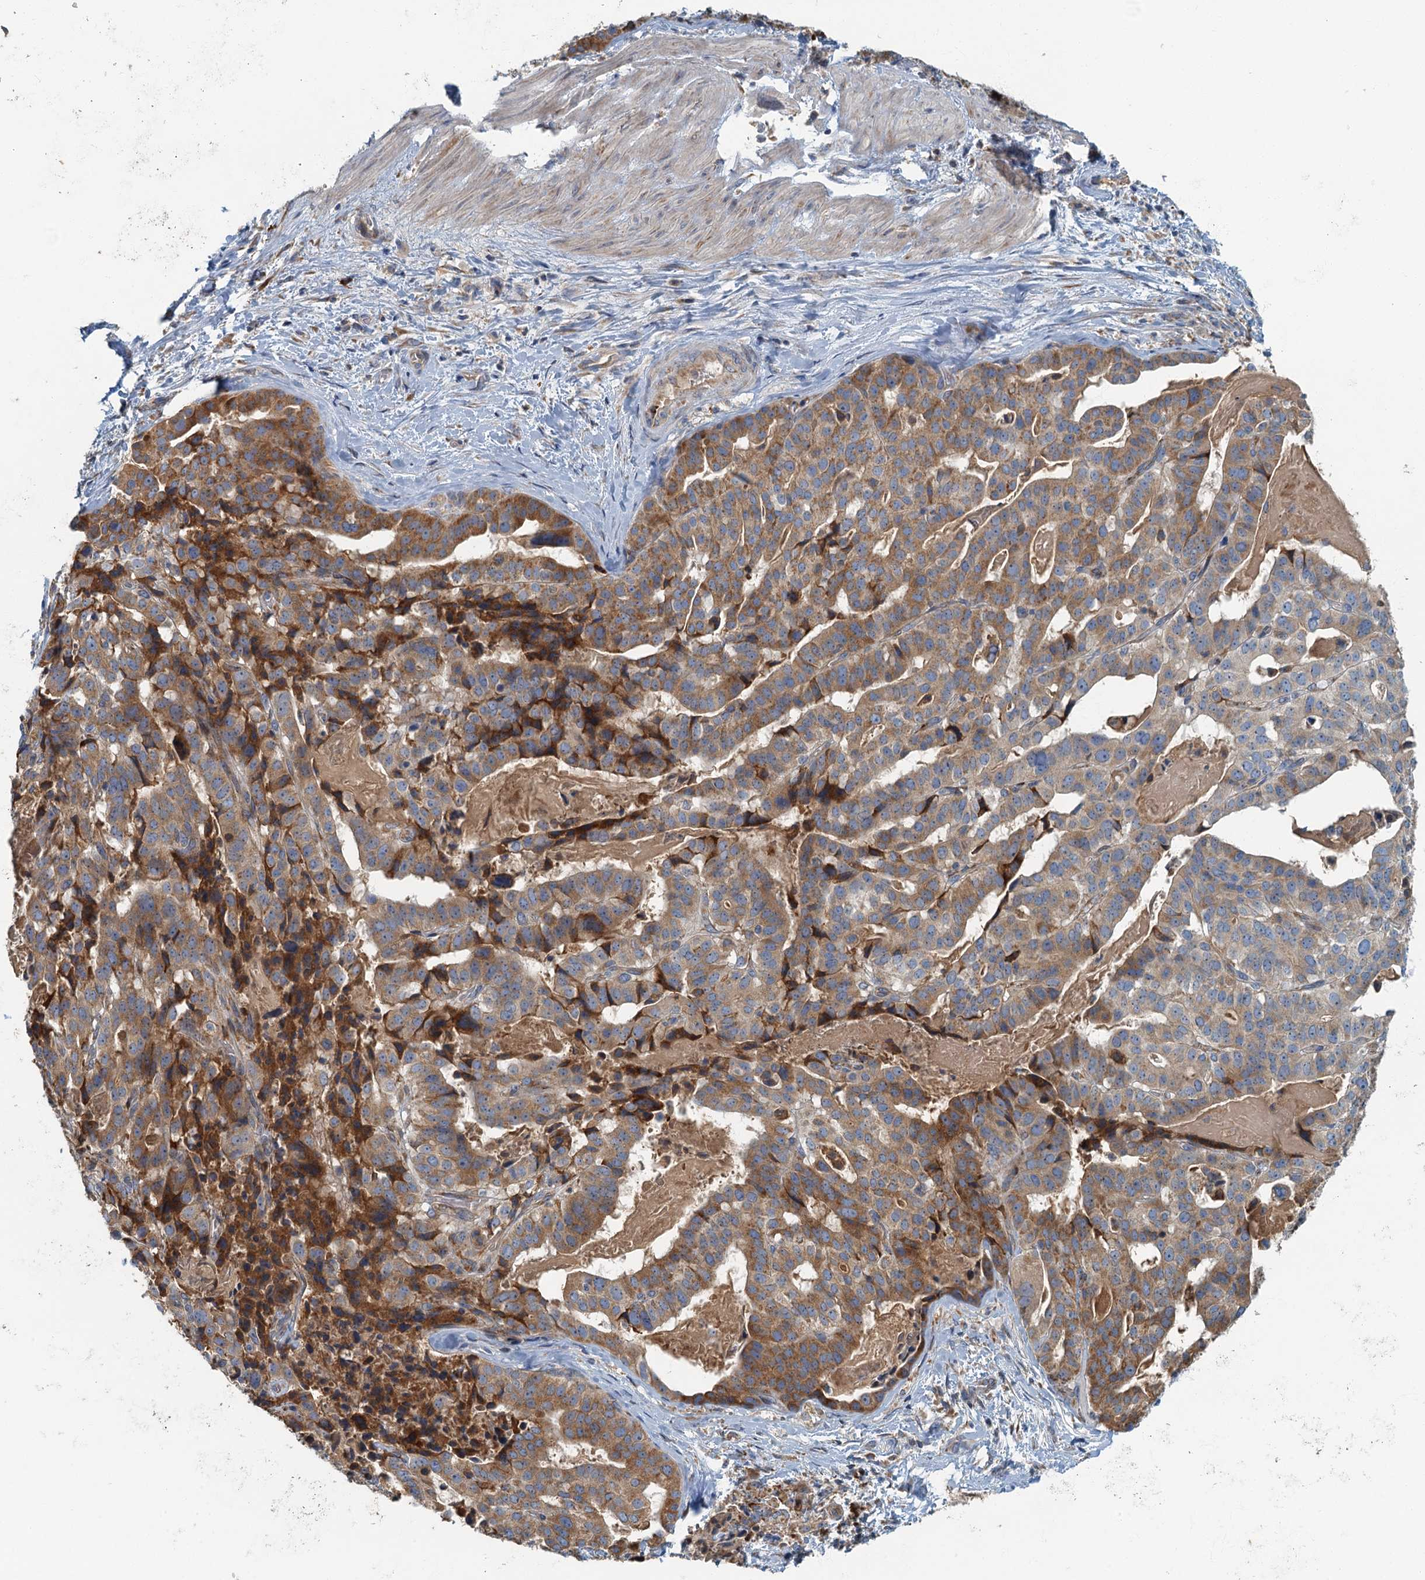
{"staining": {"intensity": "moderate", "quantity": ">75%", "location": "cytoplasmic/membranous"}, "tissue": "stomach cancer", "cell_type": "Tumor cells", "image_type": "cancer", "snomed": [{"axis": "morphology", "description": "Adenocarcinoma, NOS"}, {"axis": "topography", "description": "Stomach"}], "caption": "An IHC photomicrograph of neoplastic tissue is shown. Protein staining in brown labels moderate cytoplasmic/membranous positivity in stomach cancer (adenocarcinoma) within tumor cells. The protein is stained brown, and the nuclei are stained in blue (DAB (3,3'-diaminobenzidine) IHC with brightfield microscopy, high magnification).", "gene": "SPDYC", "patient": {"sex": "male", "age": 48}}